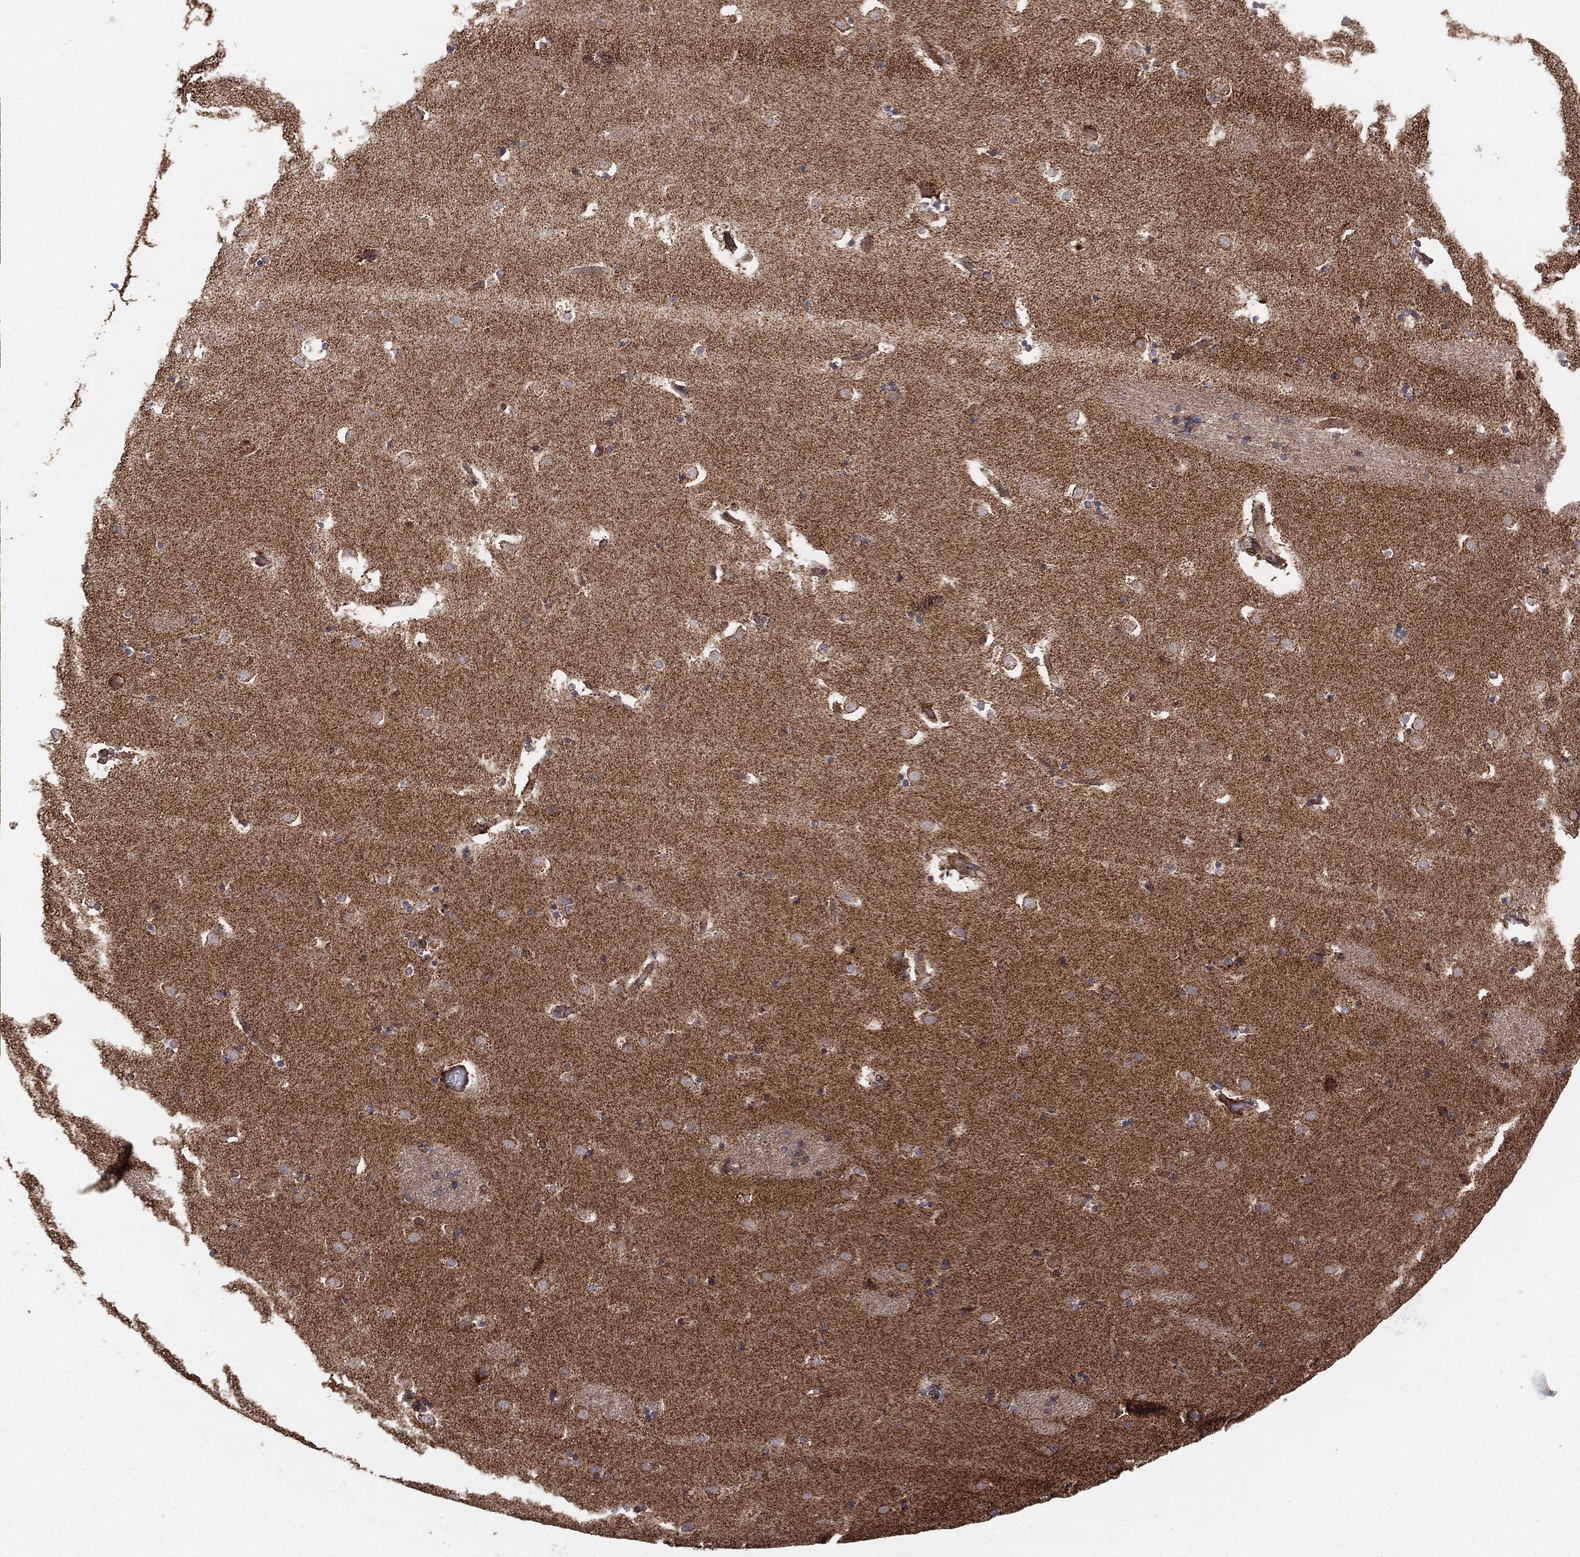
{"staining": {"intensity": "moderate", "quantity": "<25%", "location": "cytoplasmic/membranous"}, "tissue": "caudate", "cell_type": "Glial cells", "image_type": "normal", "snomed": [{"axis": "morphology", "description": "Normal tissue, NOS"}, {"axis": "topography", "description": "Lateral ventricle wall"}], "caption": "High-power microscopy captured an immunohistochemistry (IHC) photomicrograph of unremarkable caudate, revealing moderate cytoplasmic/membranous staining in approximately <25% of glial cells. The protein of interest is stained brown, and the nuclei are stained in blue (DAB IHC with brightfield microscopy, high magnification).", "gene": "MTOR", "patient": {"sex": "male", "age": 51}}